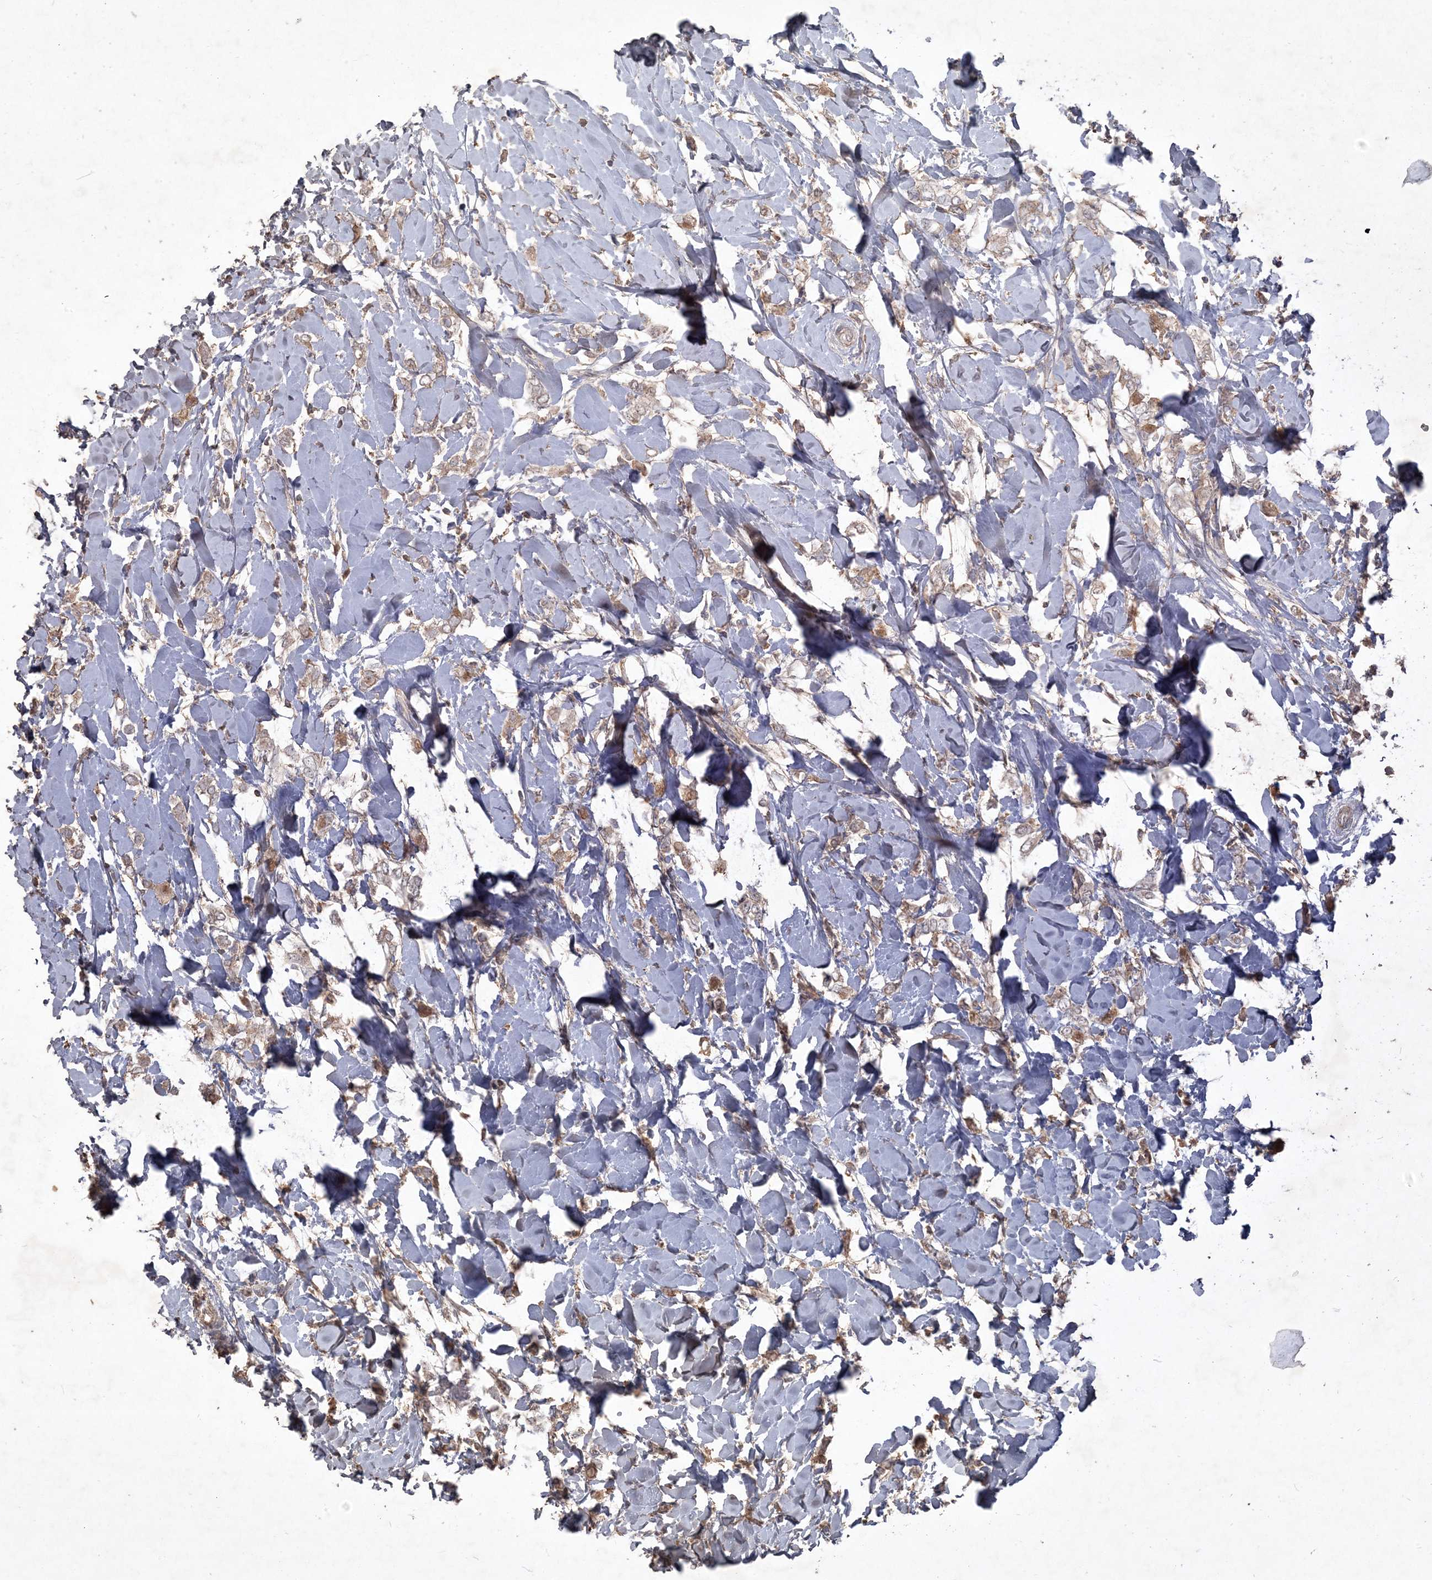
{"staining": {"intensity": "weak", "quantity": ">75%", "location": "cytoplasmic/membranous"}, "tissue": "breast cancer", "cell_type": "Tumor cells", "image_type": "cancer", "snomed": [{"axis": "morphology", "description": "Normal tissue, NOS"}, {"axis": "morphology", "description": "Lobular carcinoma"}, {"axis": "topography", "description": "Breast"}], "caption": "Weak cytoplasmic/membranous expression for a protein is present in approximately >75% of tumor cells of breast cancer using IHC.", "gene": "PRRT3", "patient": {"sex": "female", "age": 47}}